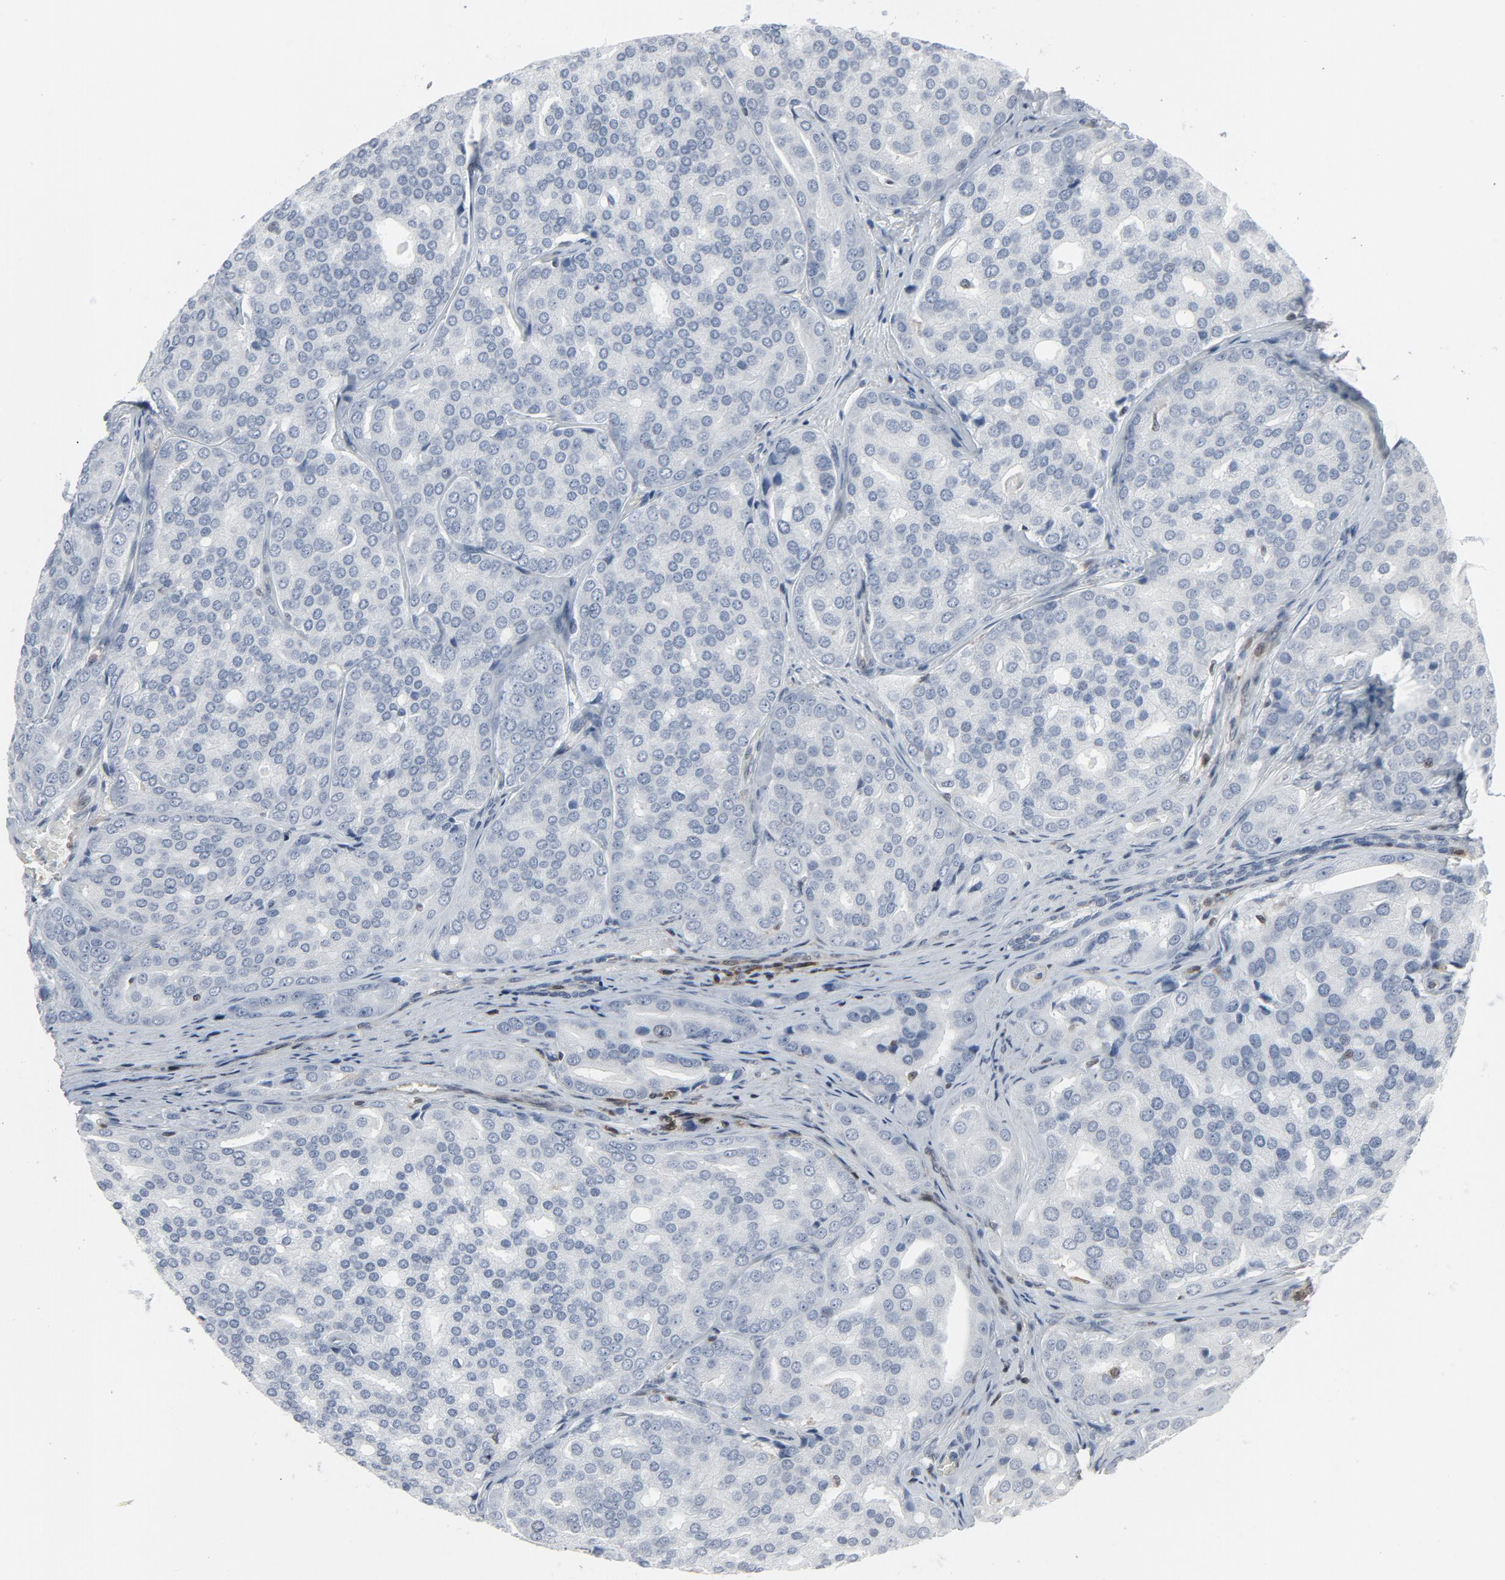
{"staining": {"intensity": "negative", "quantity": "none", "location": "none"}, "tissue": "prostate cancer", "cell_type": "Tumor cells", "image_type": "cancer", "snomed": [{"axis": "morphology", "description": "Adenocarcinoma, High grade"}, {"axis": "topography", "description": "Prostate"}], "caption": "The immunohistochemistry (IHC) photomicrograph has no significant positivity in tumor cells of high-grade adenocarcinoma (prostate) tissue. (DAB (3,3'-diaminobenzidine) immunohistochemistry (IHC) with hematoxylin counter stain).", "gene": "STAT5A", "patient": {"sex": "male", "age": 64}}